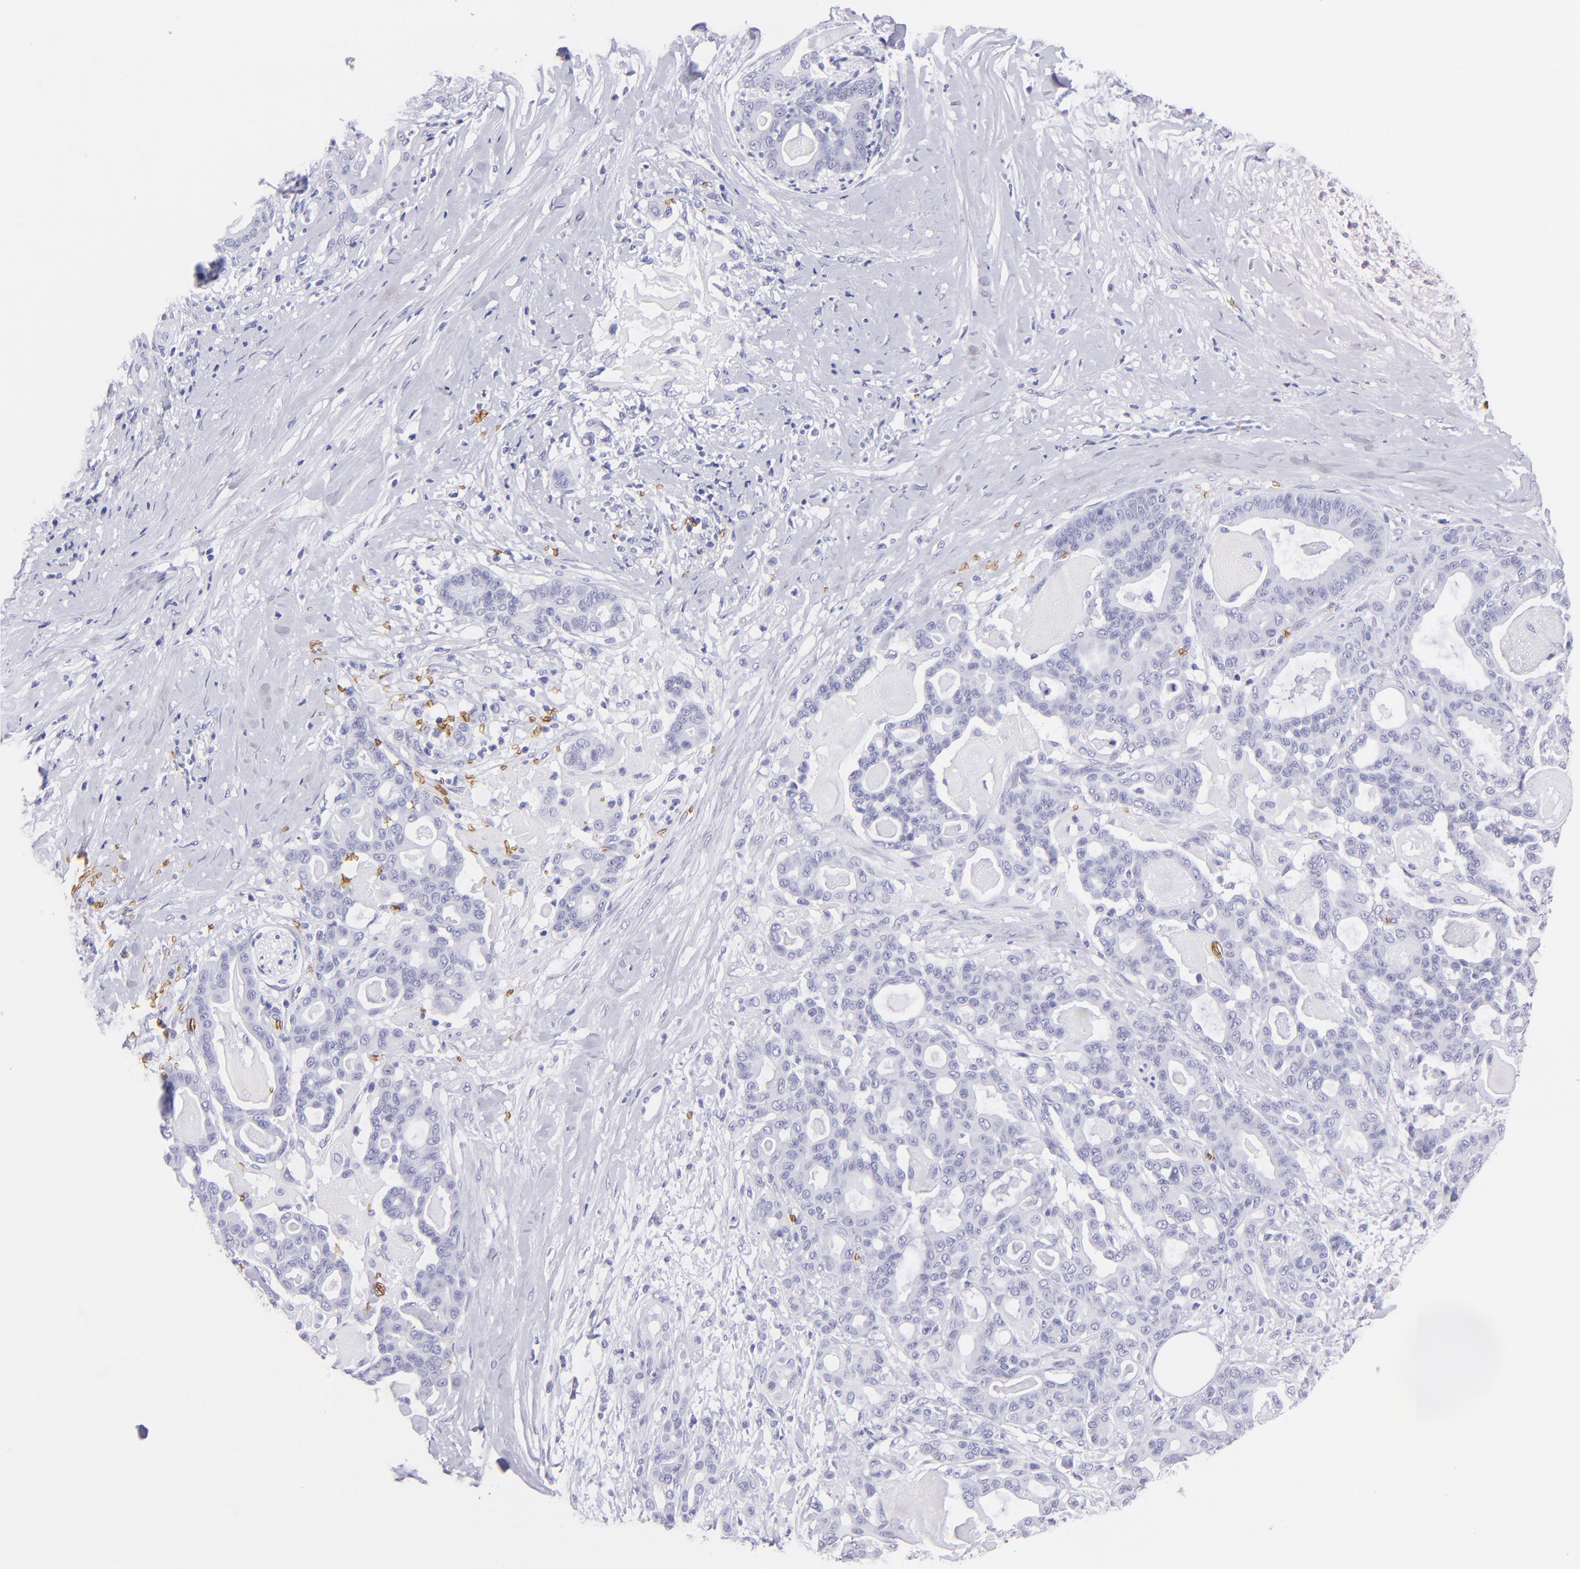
{"staining": {"intensity": "negative", "quantity": "none", "location": "none"}, "tissue": "pancreatic cancer", "cell_type": "Tumor cells", "image_type": "cancer", "snomed": [{"axis": "morphology", "description": "Adenocarcinoma, NOS"}, {"axis": "topography", "description": "Pancreas"}], "caption": "Immunohistochemical staining of pancreatic cancer (adenocarcinoma) shows no significant positivity in tumor cells.", "gene": "GYPA", "patient": {"sex": "male", "age": 63}}